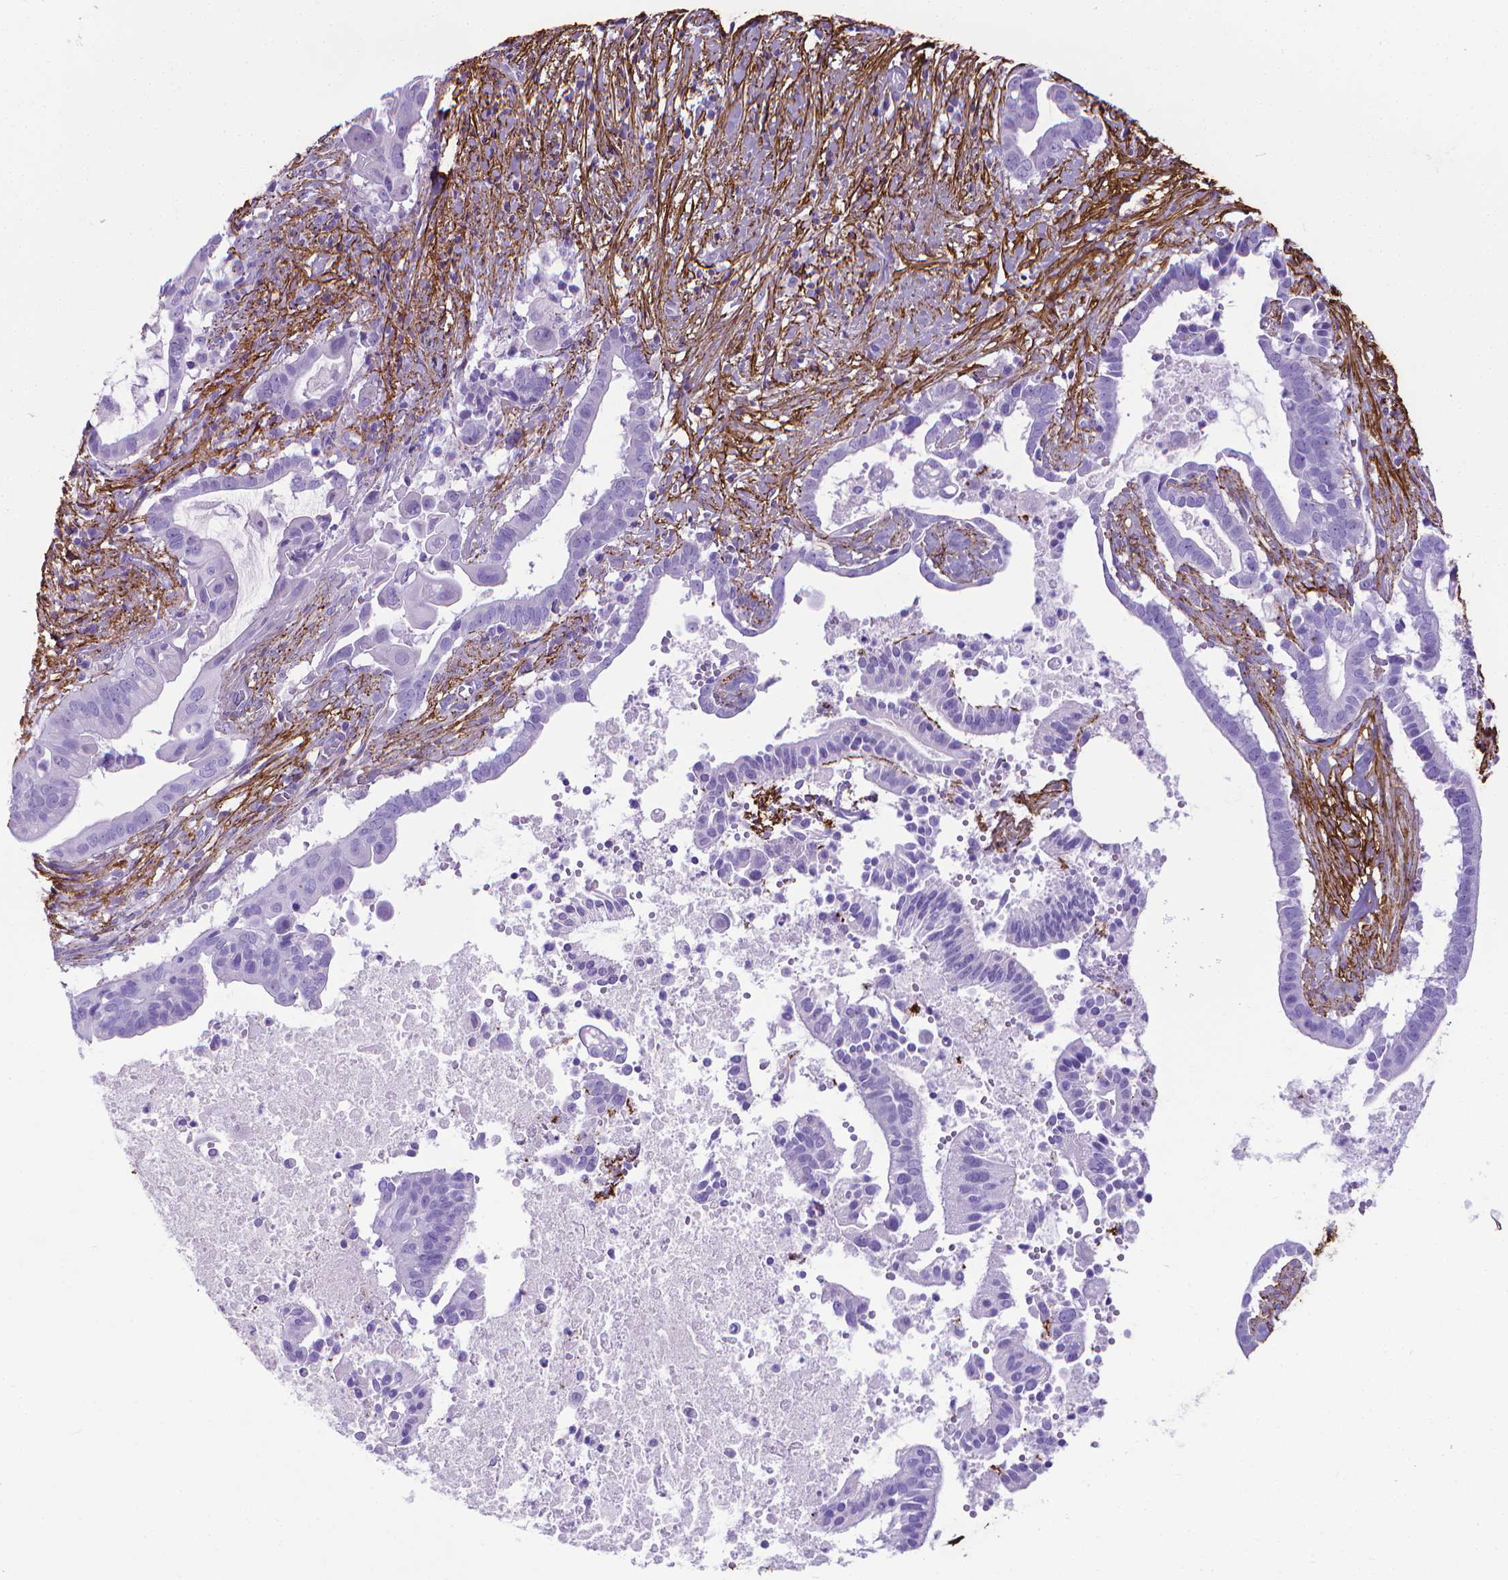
{"staining": {"intensity": "negative", "quantity": "none", "location": "none"}, "tissue": "pancreatic cancer", "cell_type": "Tumor cells", "image_type": "cancer", "snomed": [{"axis": "morphology", "description": "Adenocarcinoma, NOS"}, {"axis": "topography", "description": "Pancreas"}], "caption": "DAB immunohistochemical staining of human pancreatic cancer (adenocarcinoma) reveals no significant expression in tumor cells.", "gene": "MFAP2", "patient": {"sex": "male", "age": 61}}